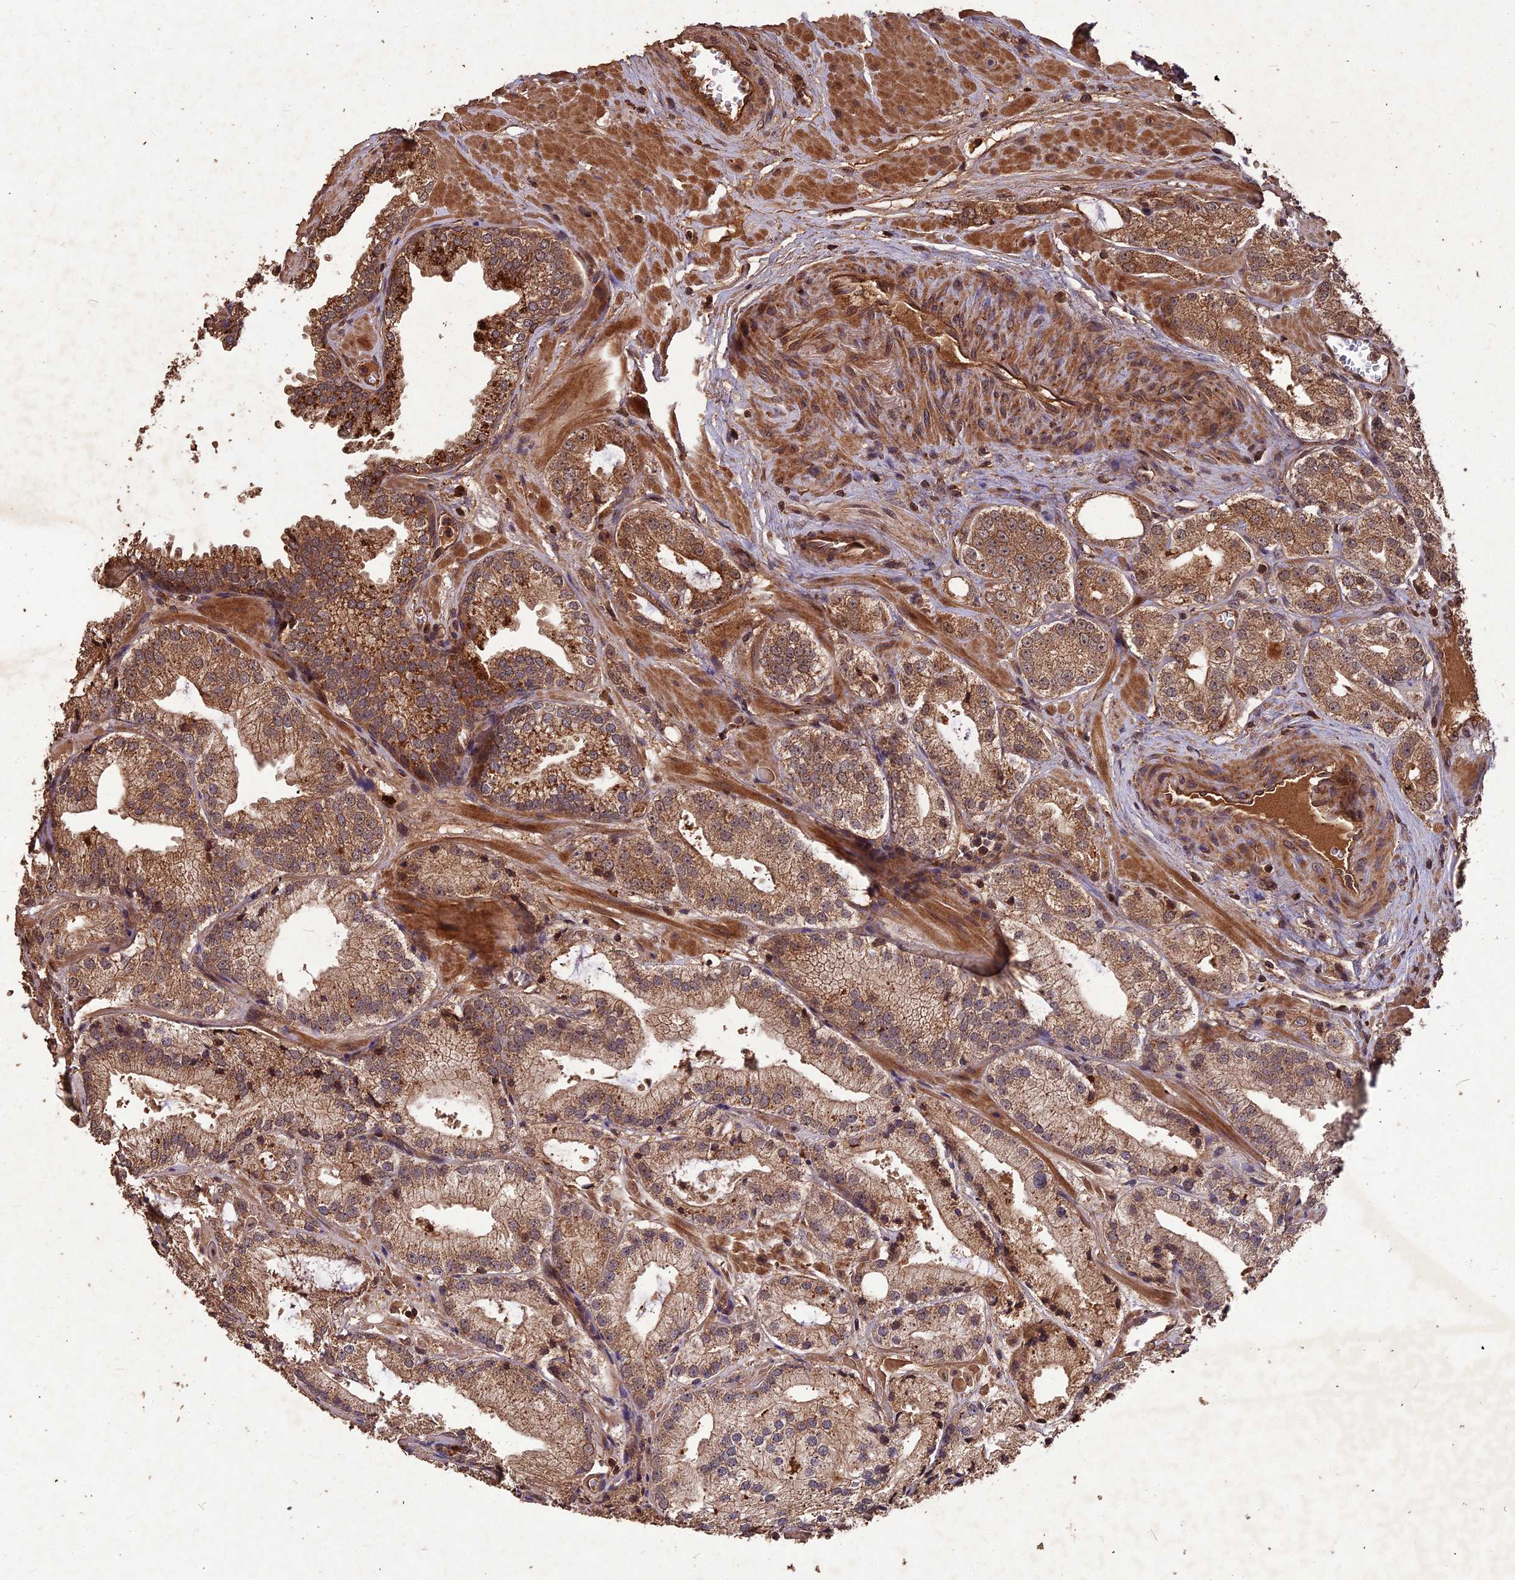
{"staining": {"intensity": "moderate", "quantity": ">75%", "location": "cytoplasmic/membranous"}, "tissue": "prostate cancer", "cell_type": "Tumor cells", "image_type": "cancer", "snomed": [{"axis": "morphology", "description": "Adenocarcinoma, Low grade"}, {"axis": "topography", "description": "Prostate"}], "caption": "DAB immunohistochemical staining of human low-grade adenocarcinoma (prostate) displays moderate cytoplasmic/membranous protein staining in about >75% of tumor cells.", "gene": "SYMPK", "patient": {"sex": "male", "age": 60}}